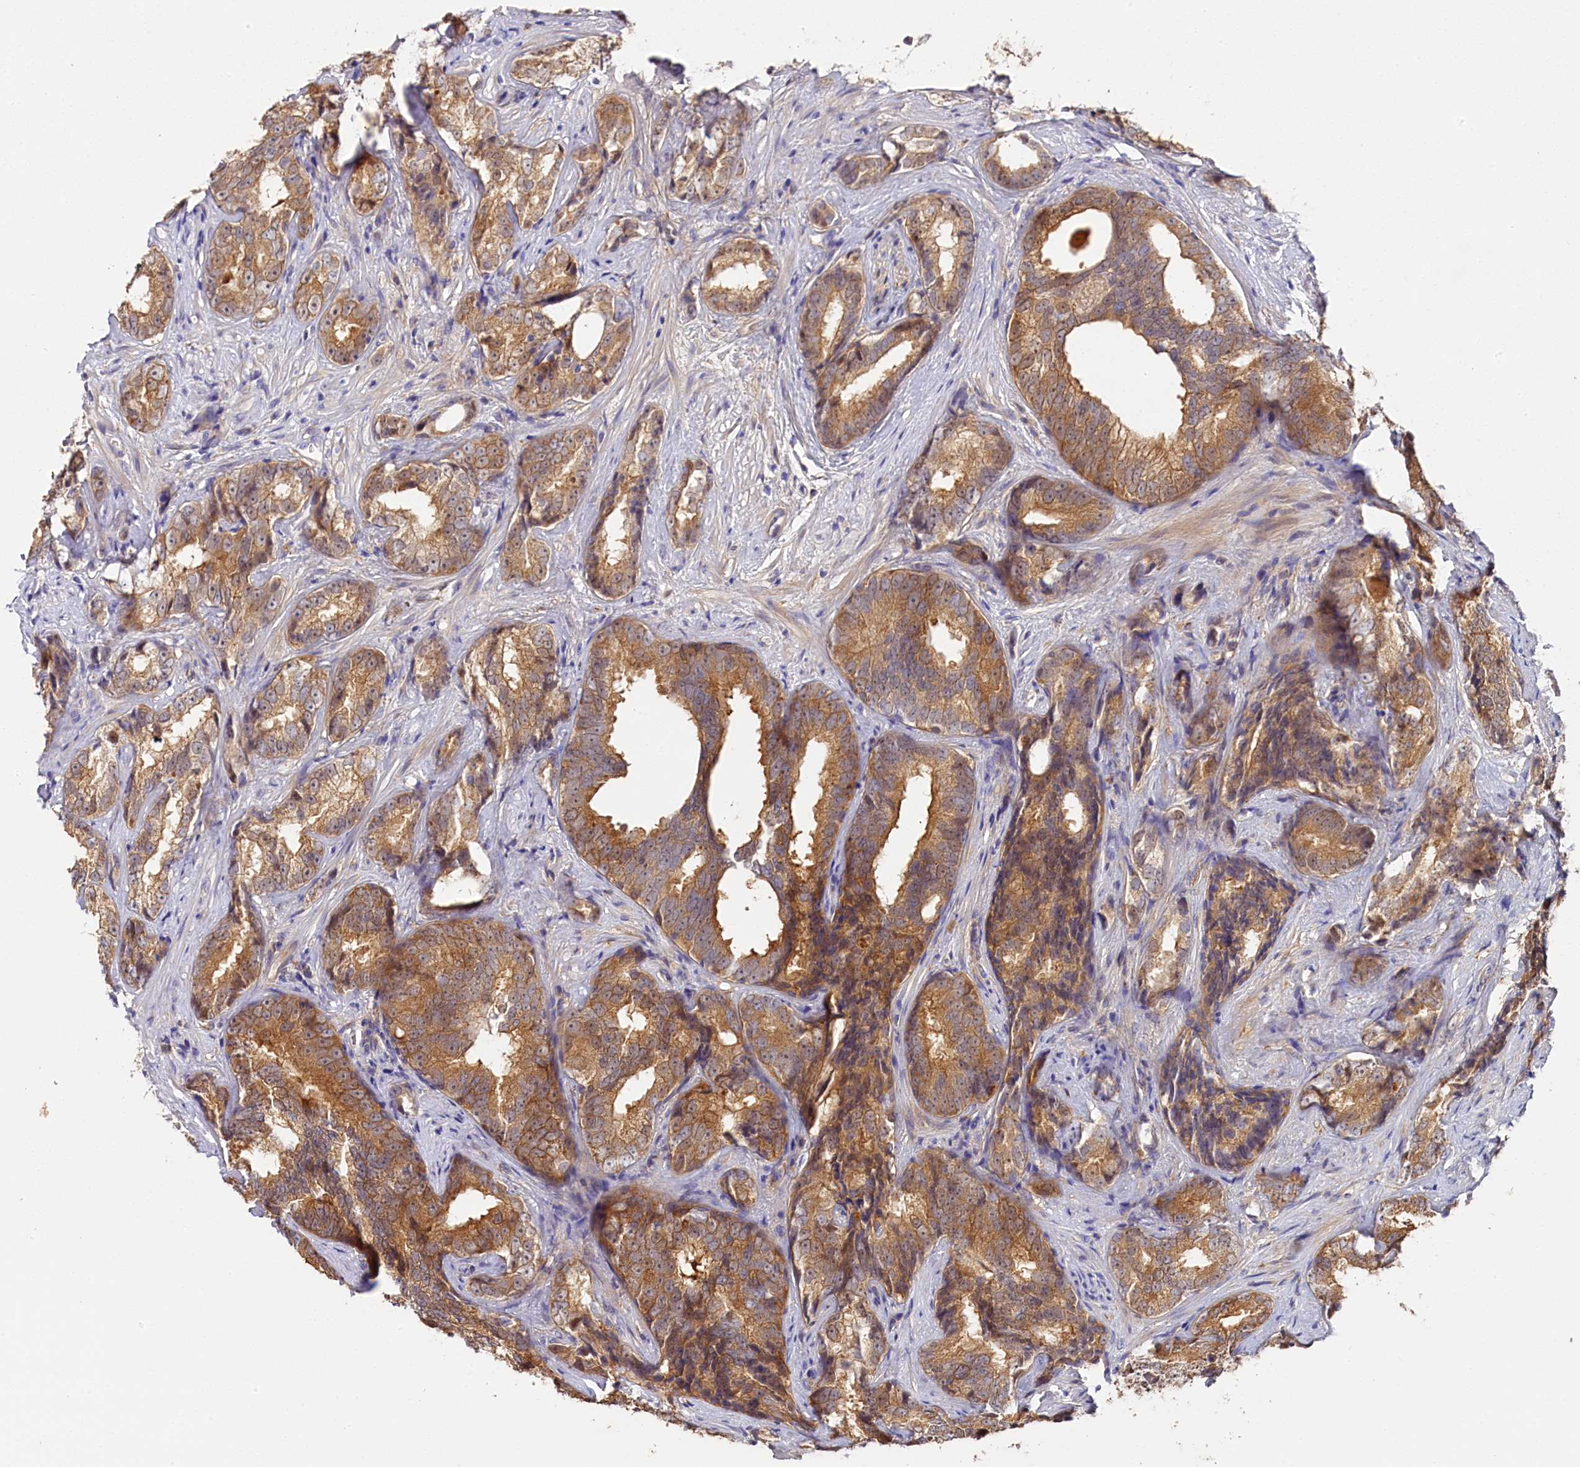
{"staining": {"intensity": "moderate", "quantity": ">75%", "location": "cytoplasmic/membranous"}, "tissue": "prostate cancer", "cell_type": "Tumor cells", "image_type": "cancer", "snomed": [{"axis": "morphology", "description": "Adenocarcinoma, High grade"}, {"axis": "topography", "description": "Prostate"}], "caption": "Immunohistochemical staining of human high-grade adenocarcinoma (prostate) shows medium levels of moderate cytoplasmic/membranous staining in approximately >75% of tumor cells. The staining was performed using DAB, with brown indicating positive protein expression. Nuclei are stained blue with hematoxylin.", "gene": "KATNB1", "patient": {"sex": "male", "age": 66}}